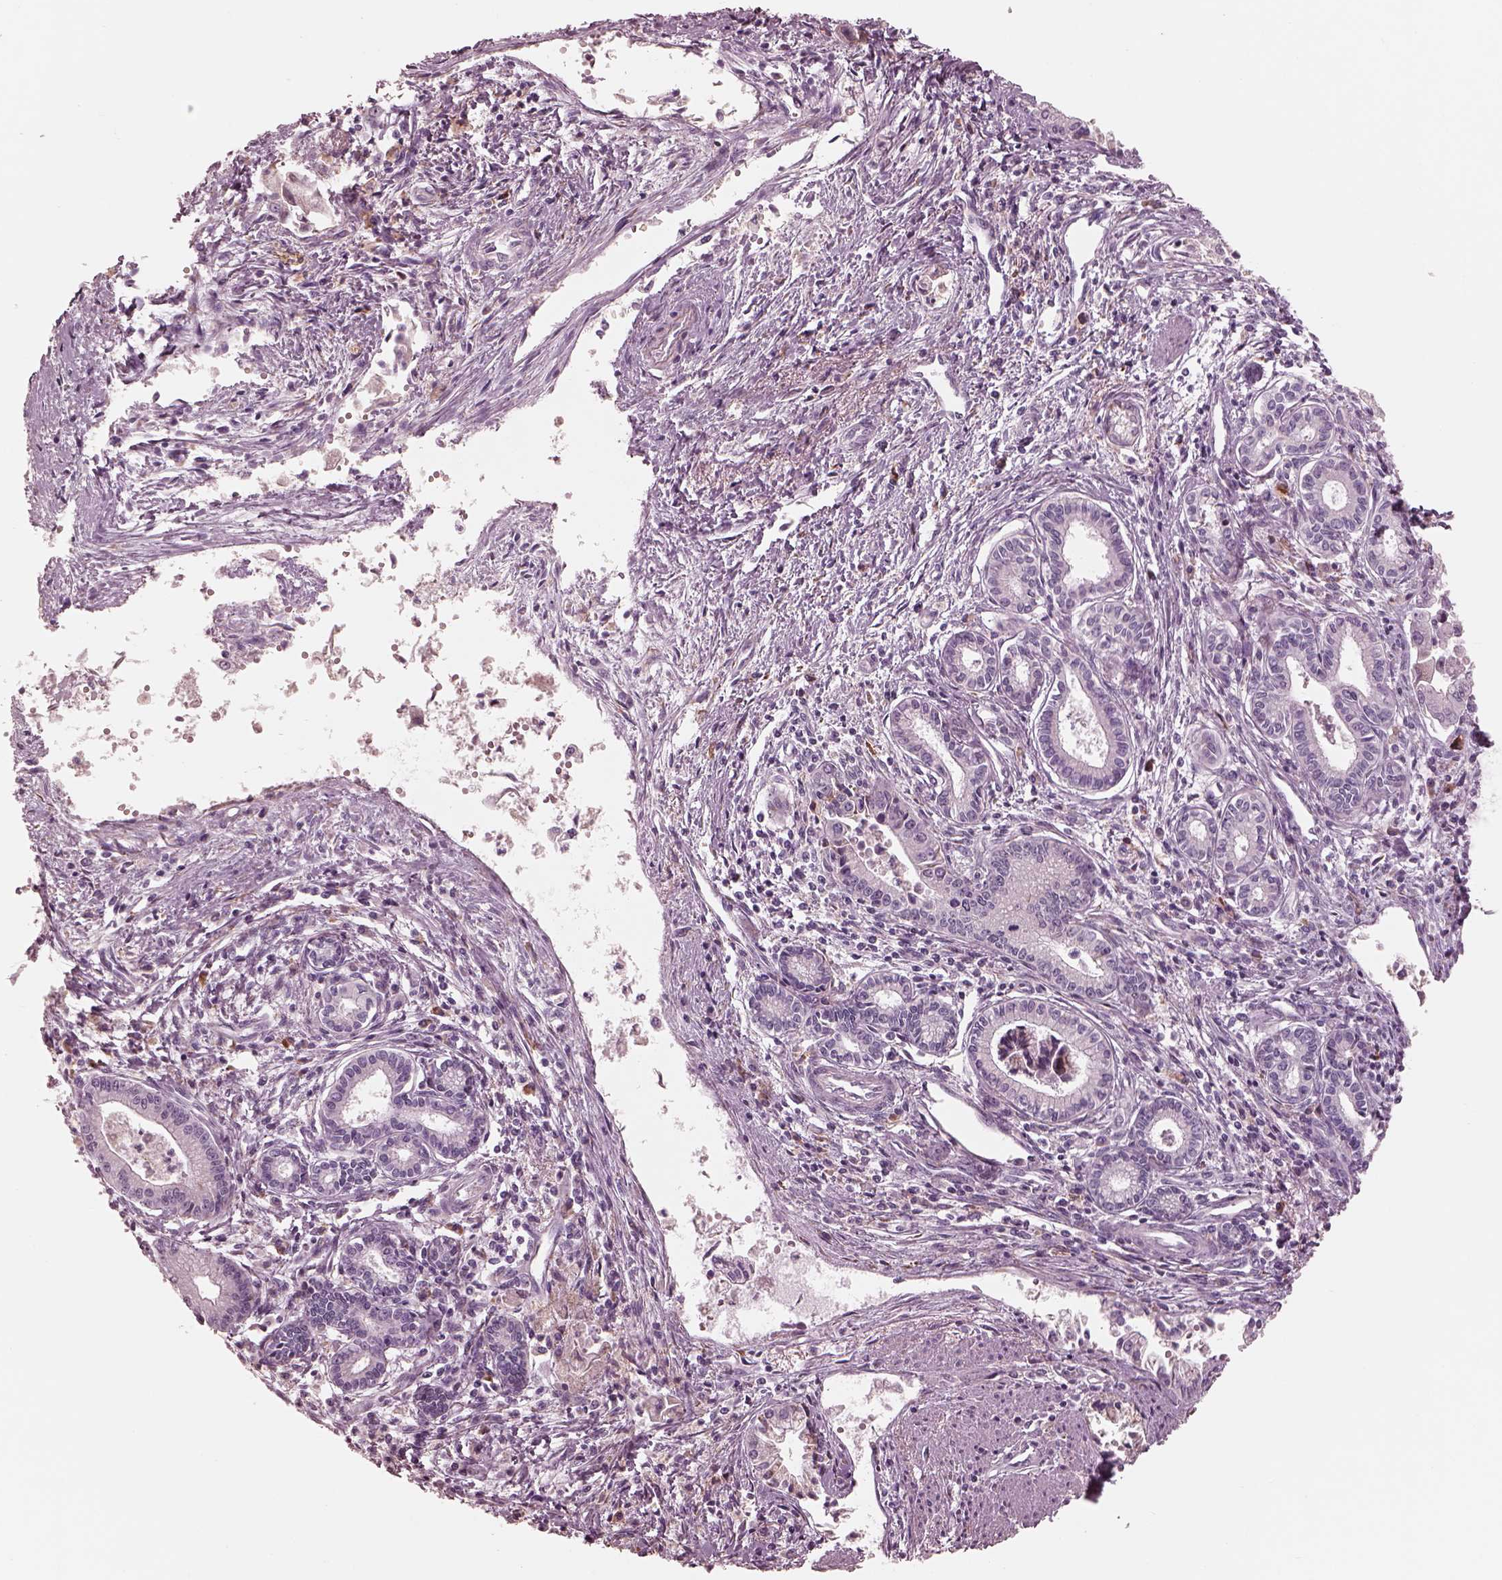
{"staining": {"intensity": "negative", "quantity": "none", "location": "none"}, "tissue": "pancreatic cancer", "cell_type": "Tumor cells", "image_type": "cancer", "snomed": [{"axis": "morphology", "description": "Adenocarcinoma, NOS"}, {"axis": "topography", "description": "Pancreas"}], "caption": "Pancreatic adenocarcinoma was stained to show a protein in brown. There is no significant staining in tumor cells.", "gene": "CADM2", "patient": {"sex": "female", "age": 65}}